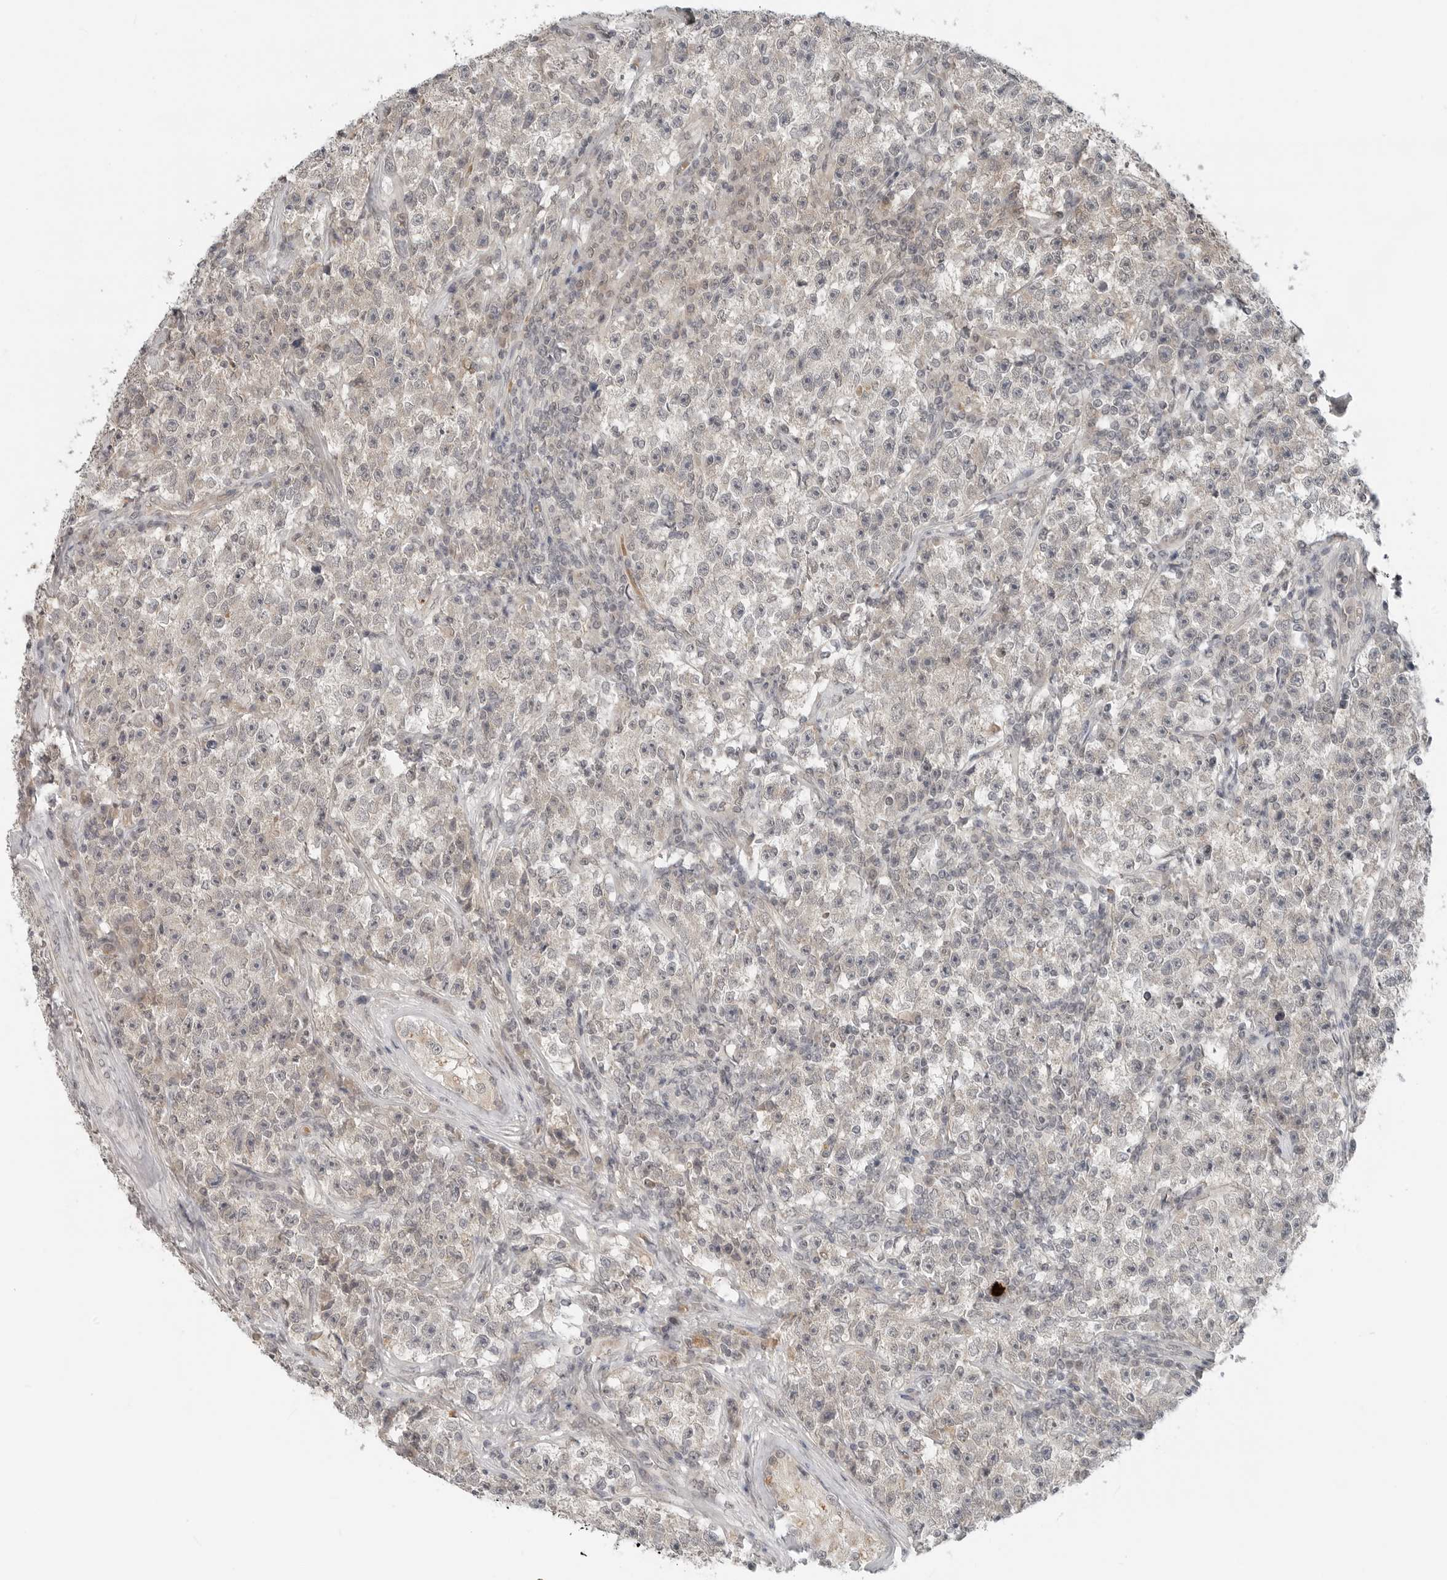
{"staining": {"intensity": "negative", "quantity": "none", "location": "none"}, "tissue": "testis cancer", "cell_type": "Tumor cells", "image_type": "cancer", "snomed": [{"axis": "morphology", "description": "Seminoma, NOS"}, {"axis": "topography", "description": "Testis"}], "caption": "An image of testis cancer stained for a protein exhibits no brown staining in tumor cells.", "gene": "FCRLB", "patient": {"sex": "male", "age": 22}}